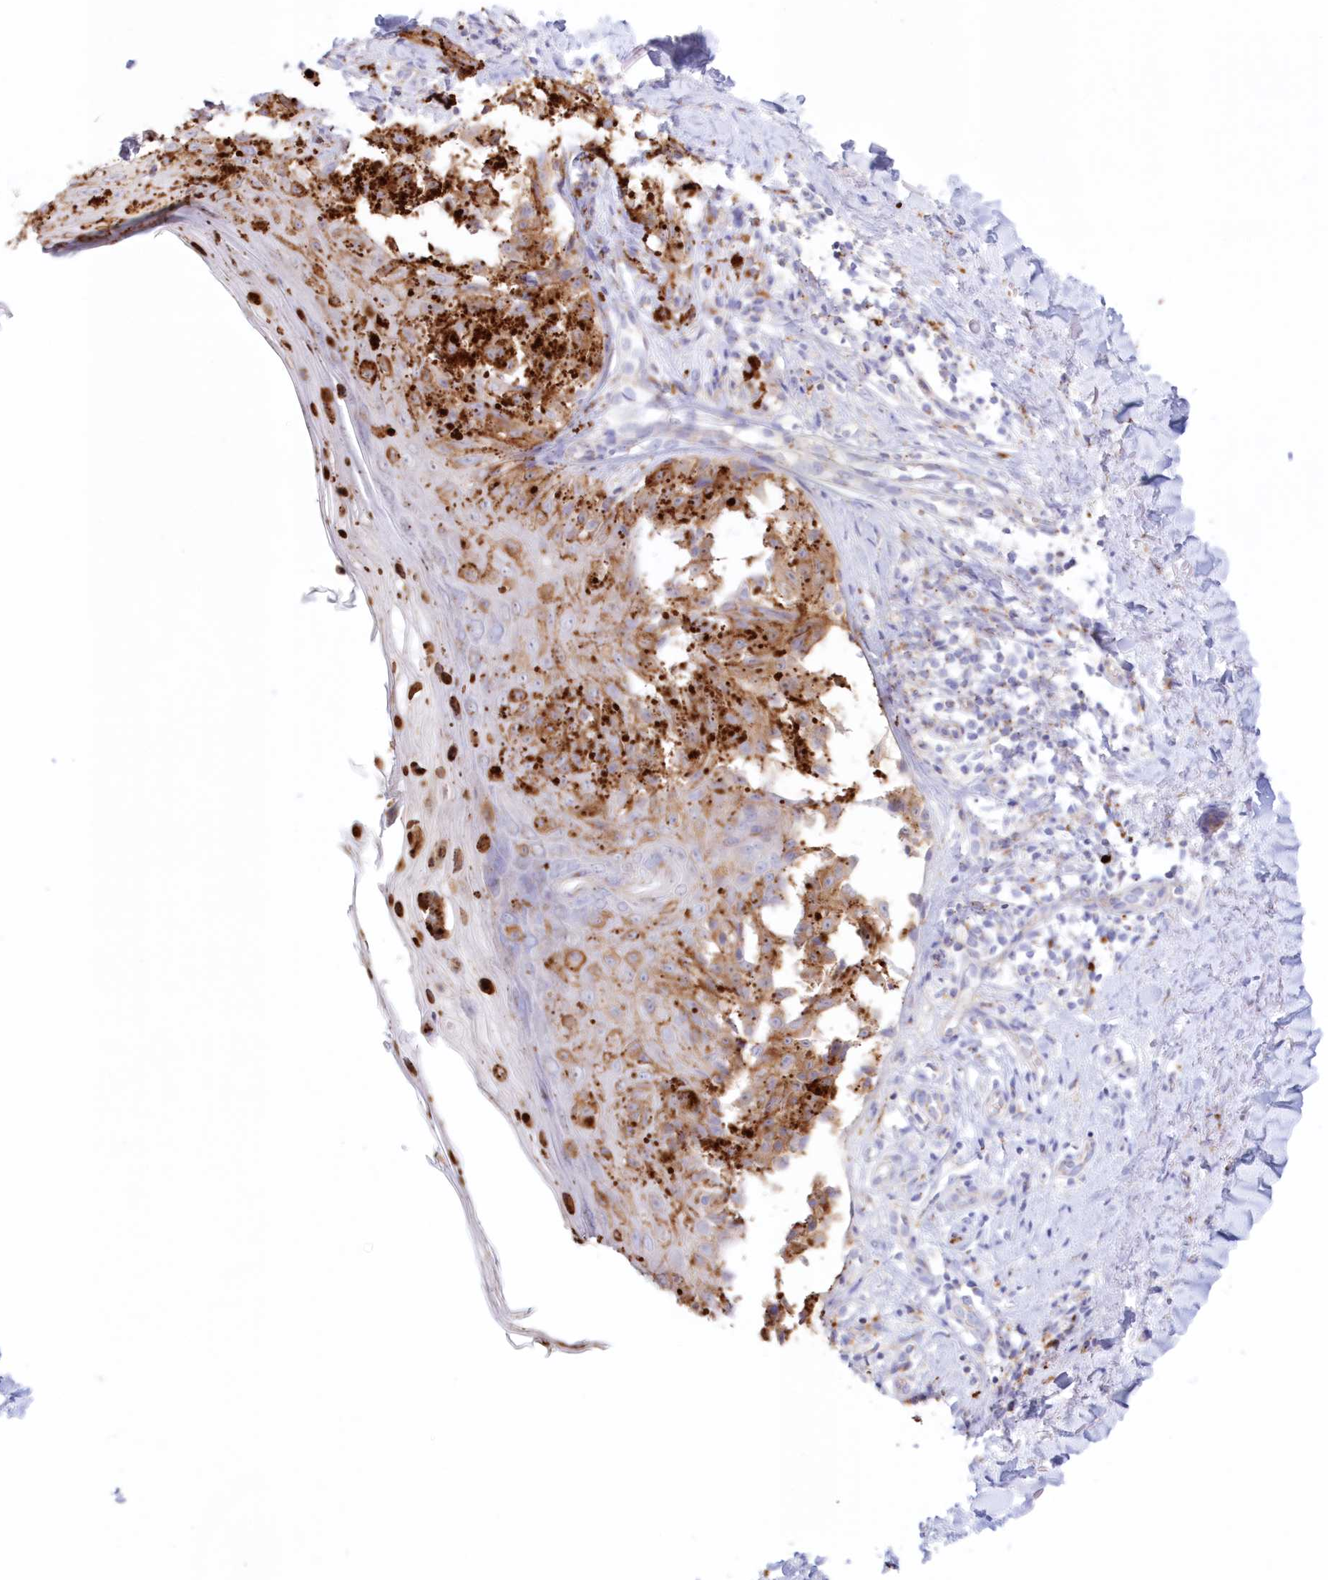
{"staining": {"intensity": "moderate", "quantity": ">75%", "location": "cytoplasmic/membranous"}, "tissue": "melanoma", "cell_type": "Tumor cells", "image_type": "cancer", "snomed": [{"axis": "morphology", "description": "Malignant melanoma, NOS"}, {"axis": "topography", "description": "Skin"}], "caption": "Protein expression analysis of melanoma displays moderate cytoplasmic/membranous positivity in approximately >75% of tumor cells.", "gene": "TPP1", "patient": {"sex": "female", "age": 50}}